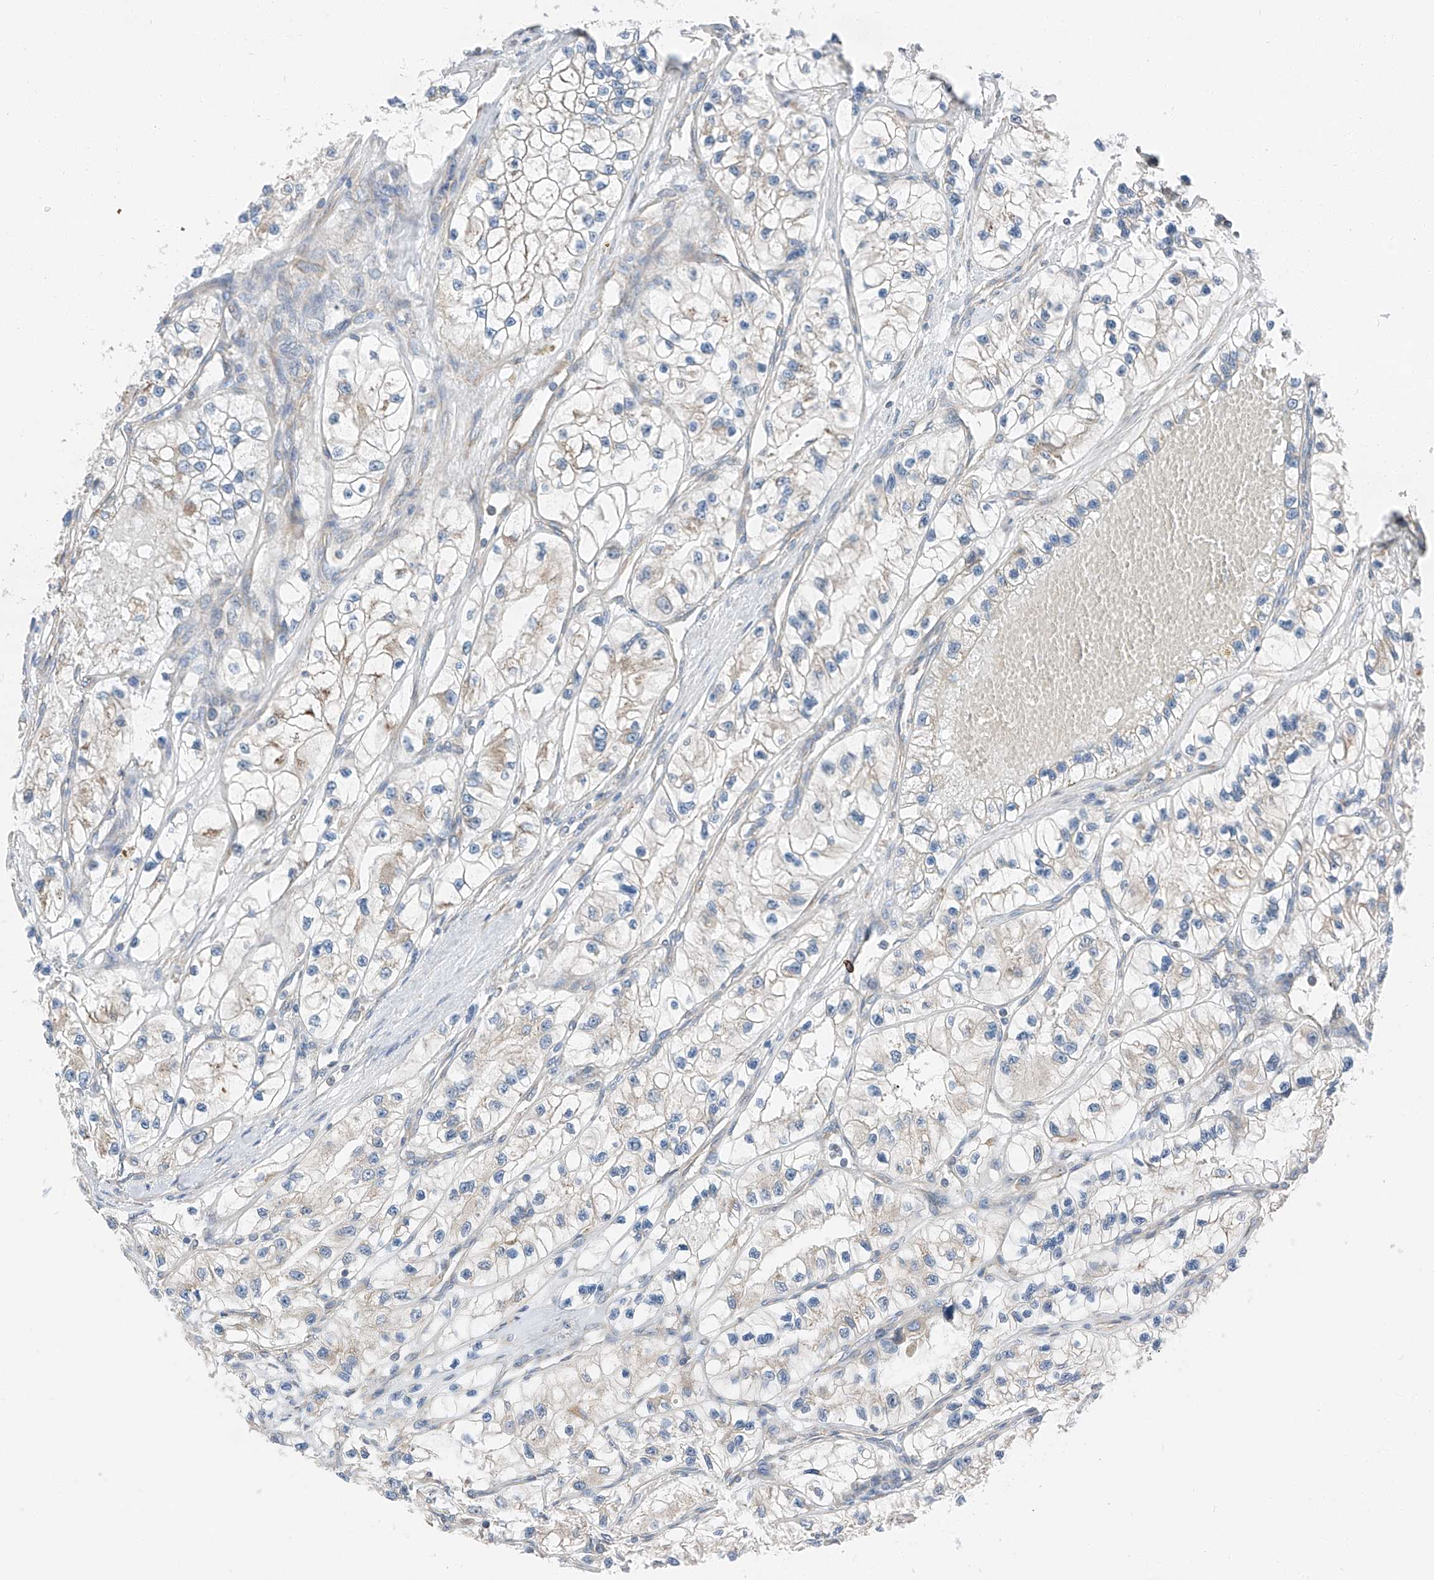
{"staining": {"intensity": "negative", "quantity": "none", "location": "none"}, "tissue": "renal cancer", "cell_type": "Tumor cells", "image_type": "cancer", "snomed": [{"axis": "morphology", "description": "Adenocarcinoma, NOS"}, {"axis": "topography", "description": "Kidney"}], "caption": "Renal cancer stained for a protein using immunohistochemistry shows no staining tumor cells.", "gene": "ZC3H15", "patient": {"sex": "female", "age": 57}}